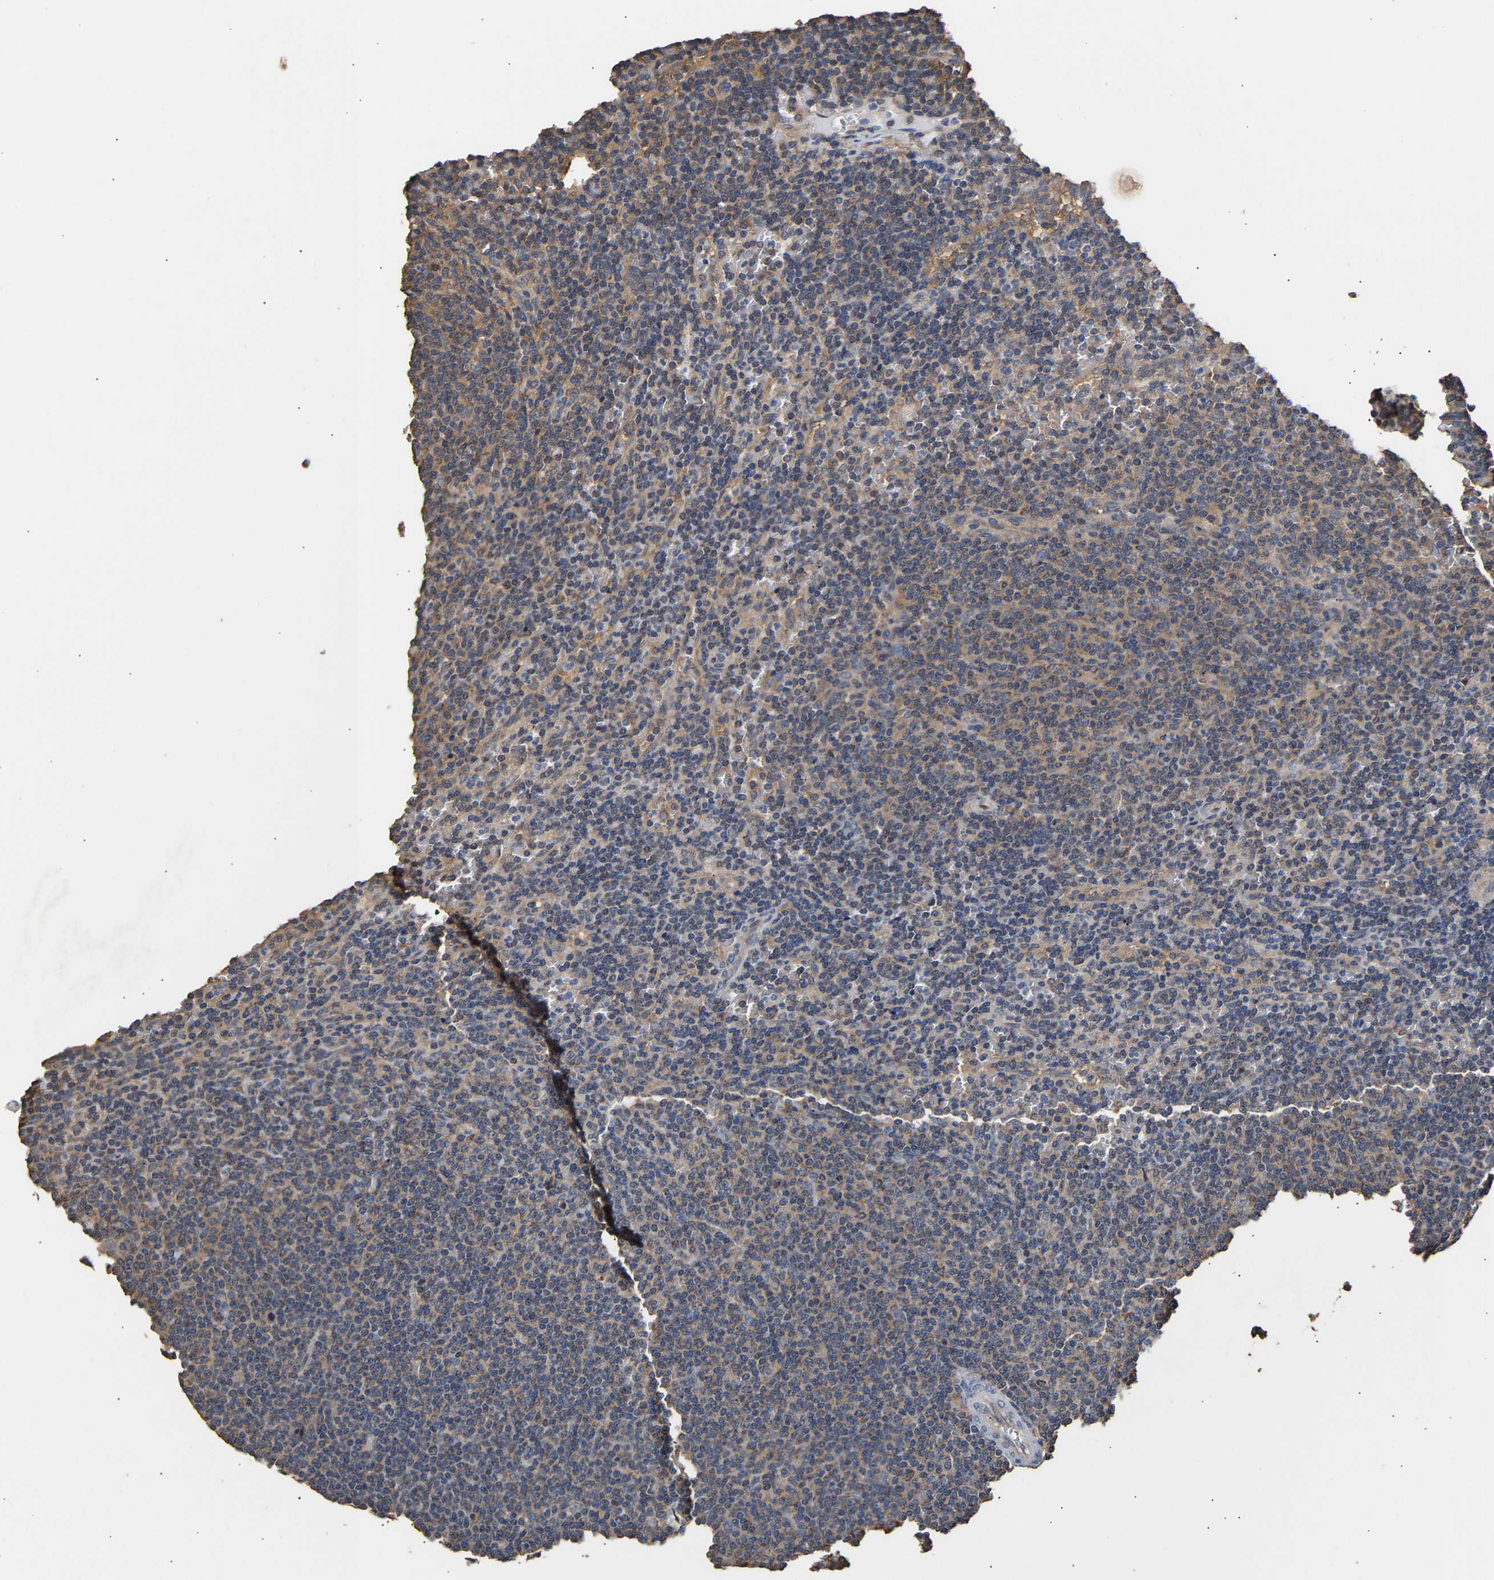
{"staining": {"intensity": "weak", "quantity": "25%-75%", "location": "cytoplasmic/membranous"}, "tissue": "lymphoma", "cell_type": "Tumor cells", "image_type": "cancer", "snomed": [{"axis": "morphology", "description": "Malignant lymphoma, non-Hodgkin's type, Low grade"}, {"axis": "topography", "description": "Spleen"}], "caption": "Tumor cells demonstrate low levels of weak cytoplasmic/membranous expression in about 25%-75% of cells in malignant lymphoma, non-Hodgkin's type (low-grade).", "gene": "ZNF26", "patient": {"sex": "female", "age": 50}}